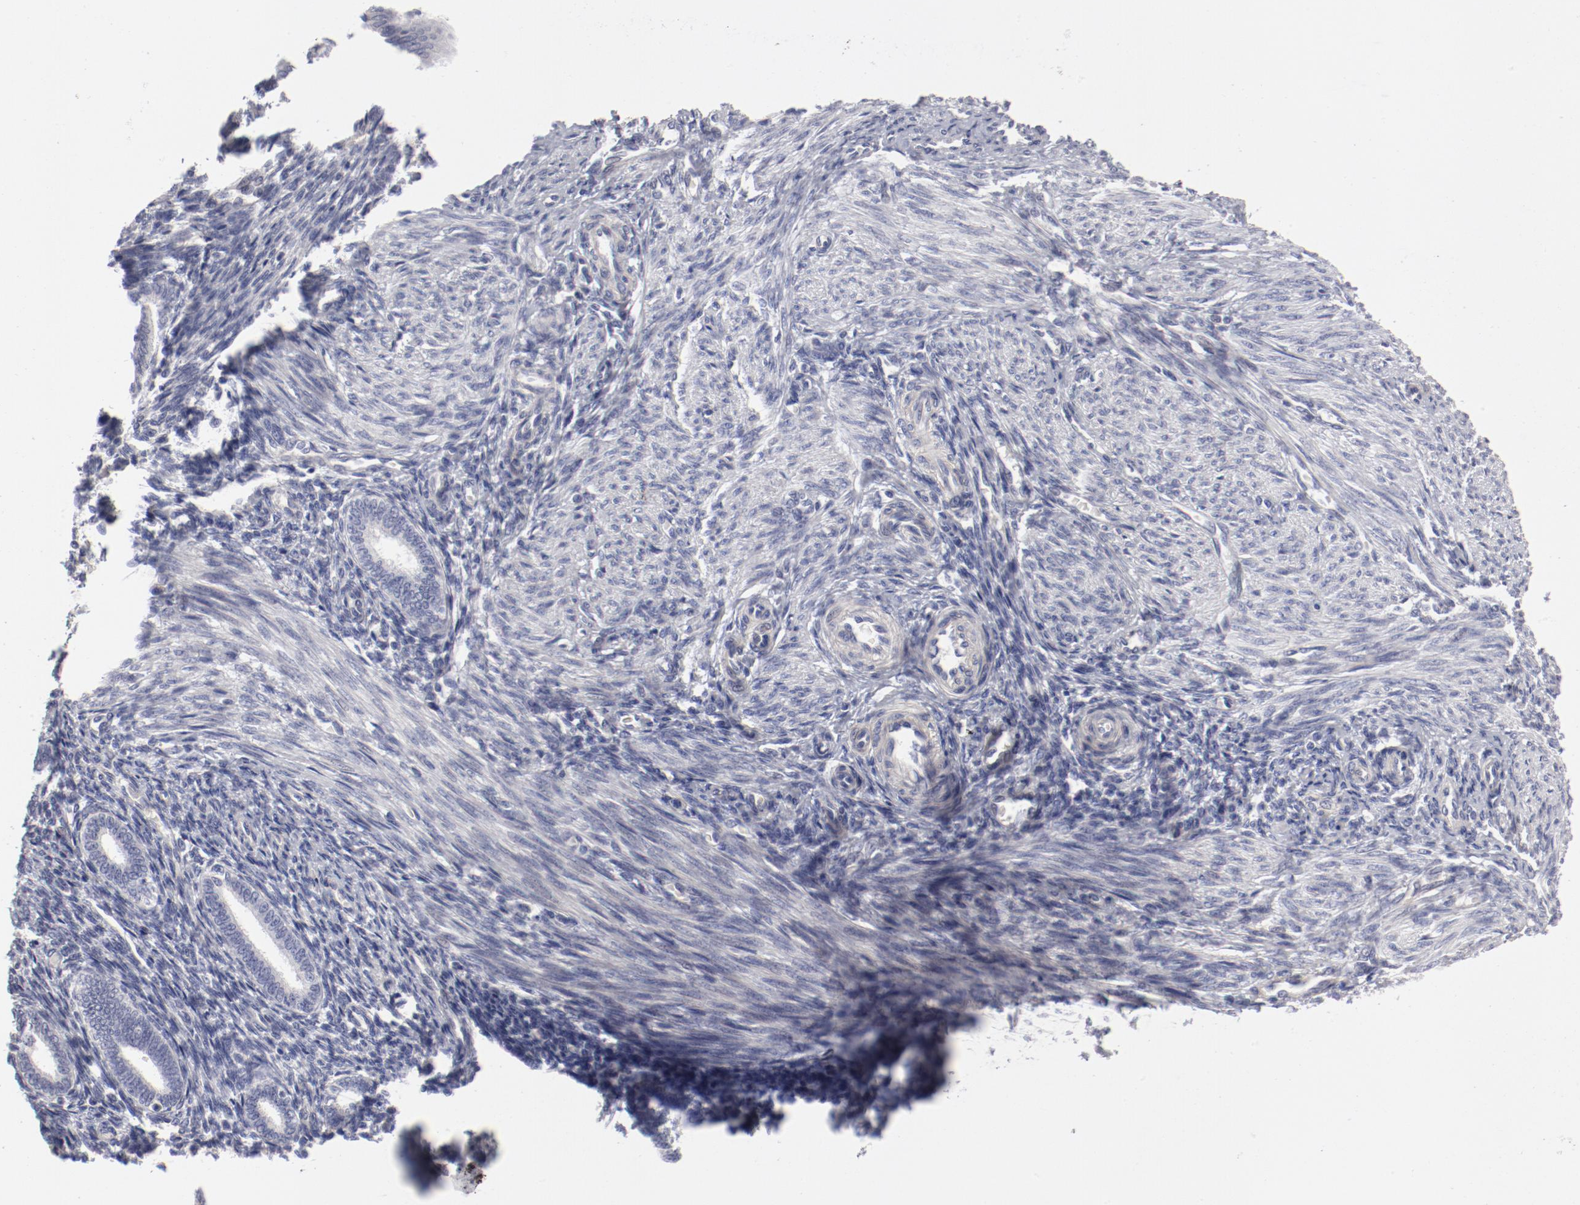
{"staining": {"intensity": "negative", "quantity": "none", "location": "none"}, "tissue": "endometrium", "cell_type": "Cells in endometrial stroma", "image_type": "normal", "snomed": [{"axis": "morphology", "description": "Normal tissue, NOS"}, {"axis": "topography", "description": "Endometrium"}], "caption": "IHC histopathology image of unremarkable endometrium stained for a protein (brown), which demonstrates no staining in cells in endometrial stroma.", "gene": "LAX1", "patient": {"sex": "female", "age": 27}}